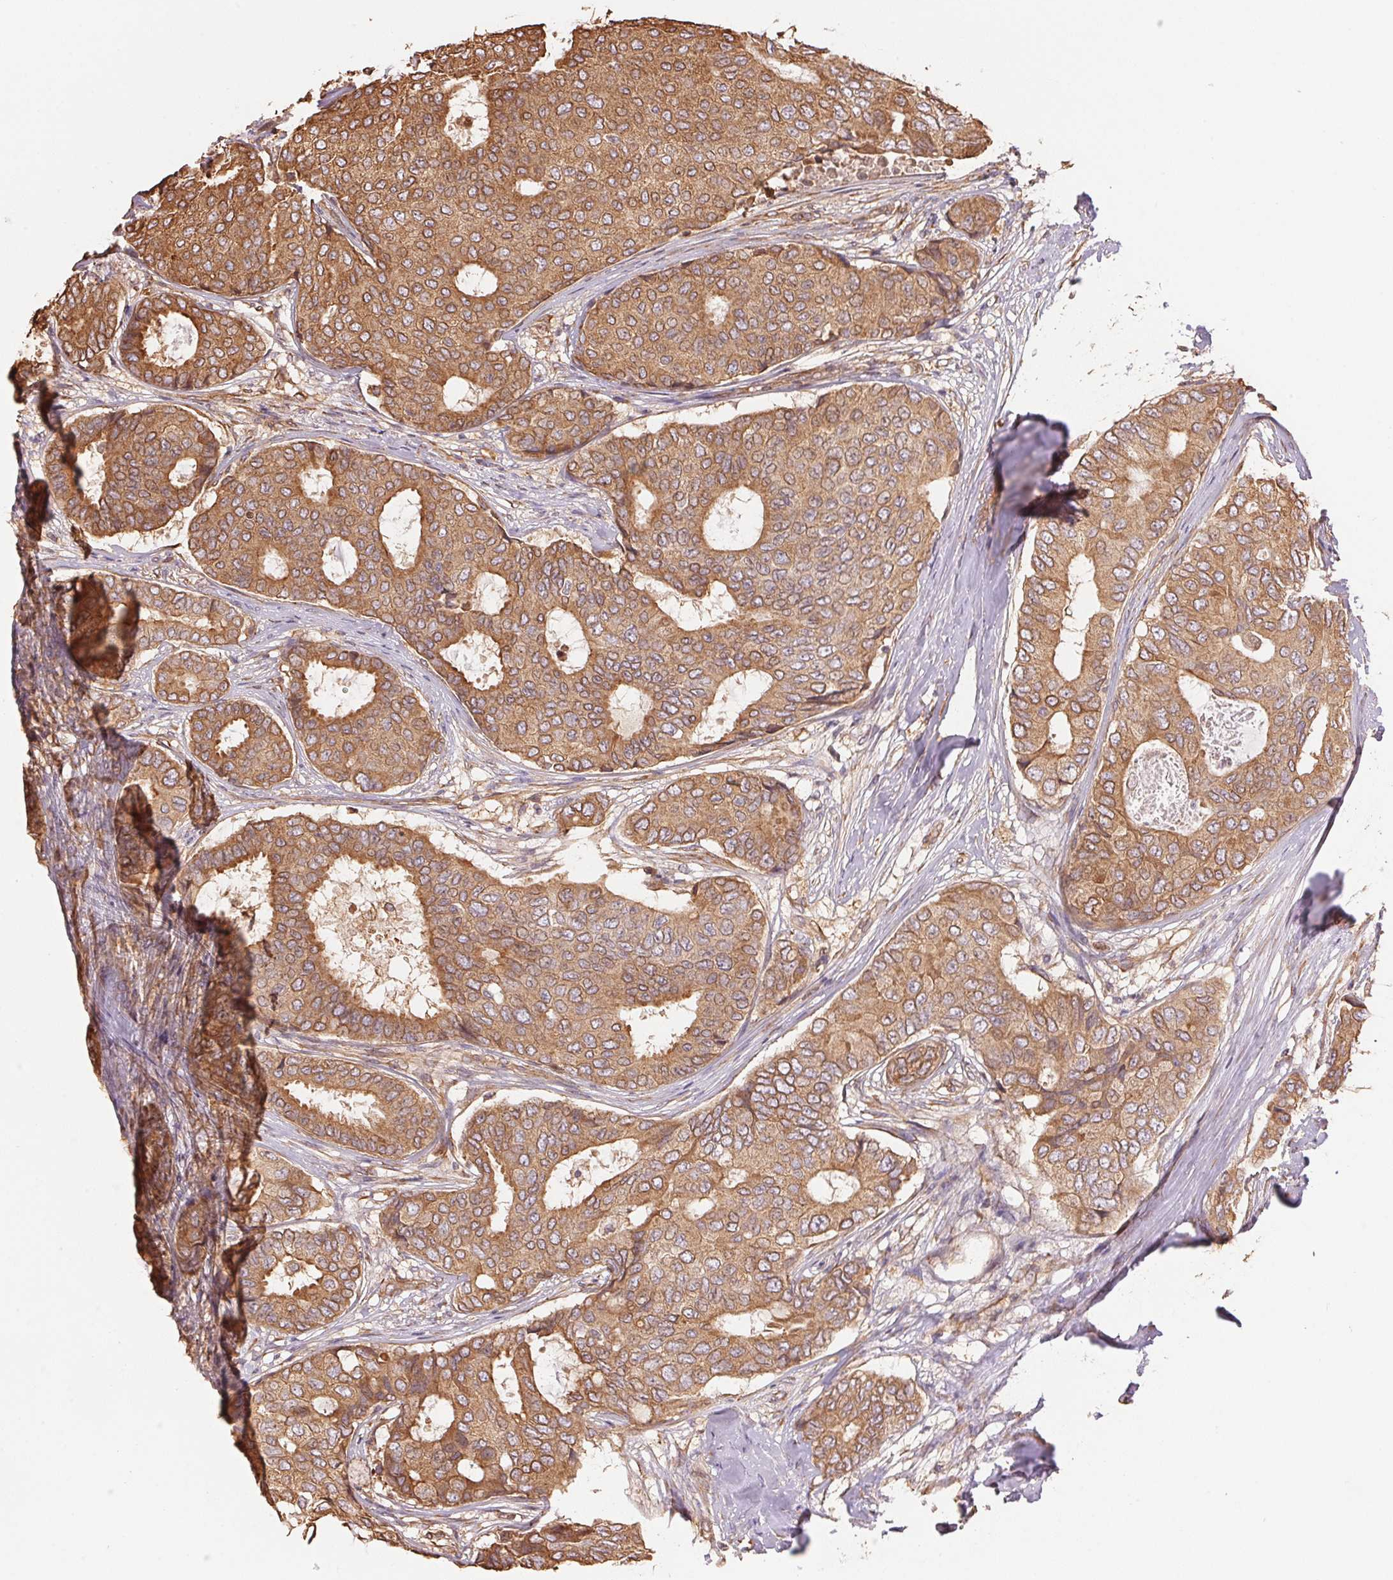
{"staining": {"intensity": "moderate", "quantity": ">75%", "location": "cytoplasmic/membranous"}, "tissue": "breast cancer", "cell_type": "Tumor cells", "image_type": "cancer", "snomed": [{"axis": "morphology", "description": "Duct carcinoma"}, {"axis": "topography", "description": "Breast"}], "caption": "Breast infiltrating ductal carcinoma tissue demonstrates moderate cytoplasmic/membranous positivity in approximately >75% of tumor cells, visualized by immunohistochemistry. The protein of interest is shown in brown color, while the nuclei are stained blue.", "gene": "C6orf163", "patient": {"sex": "female", "age": 75}}